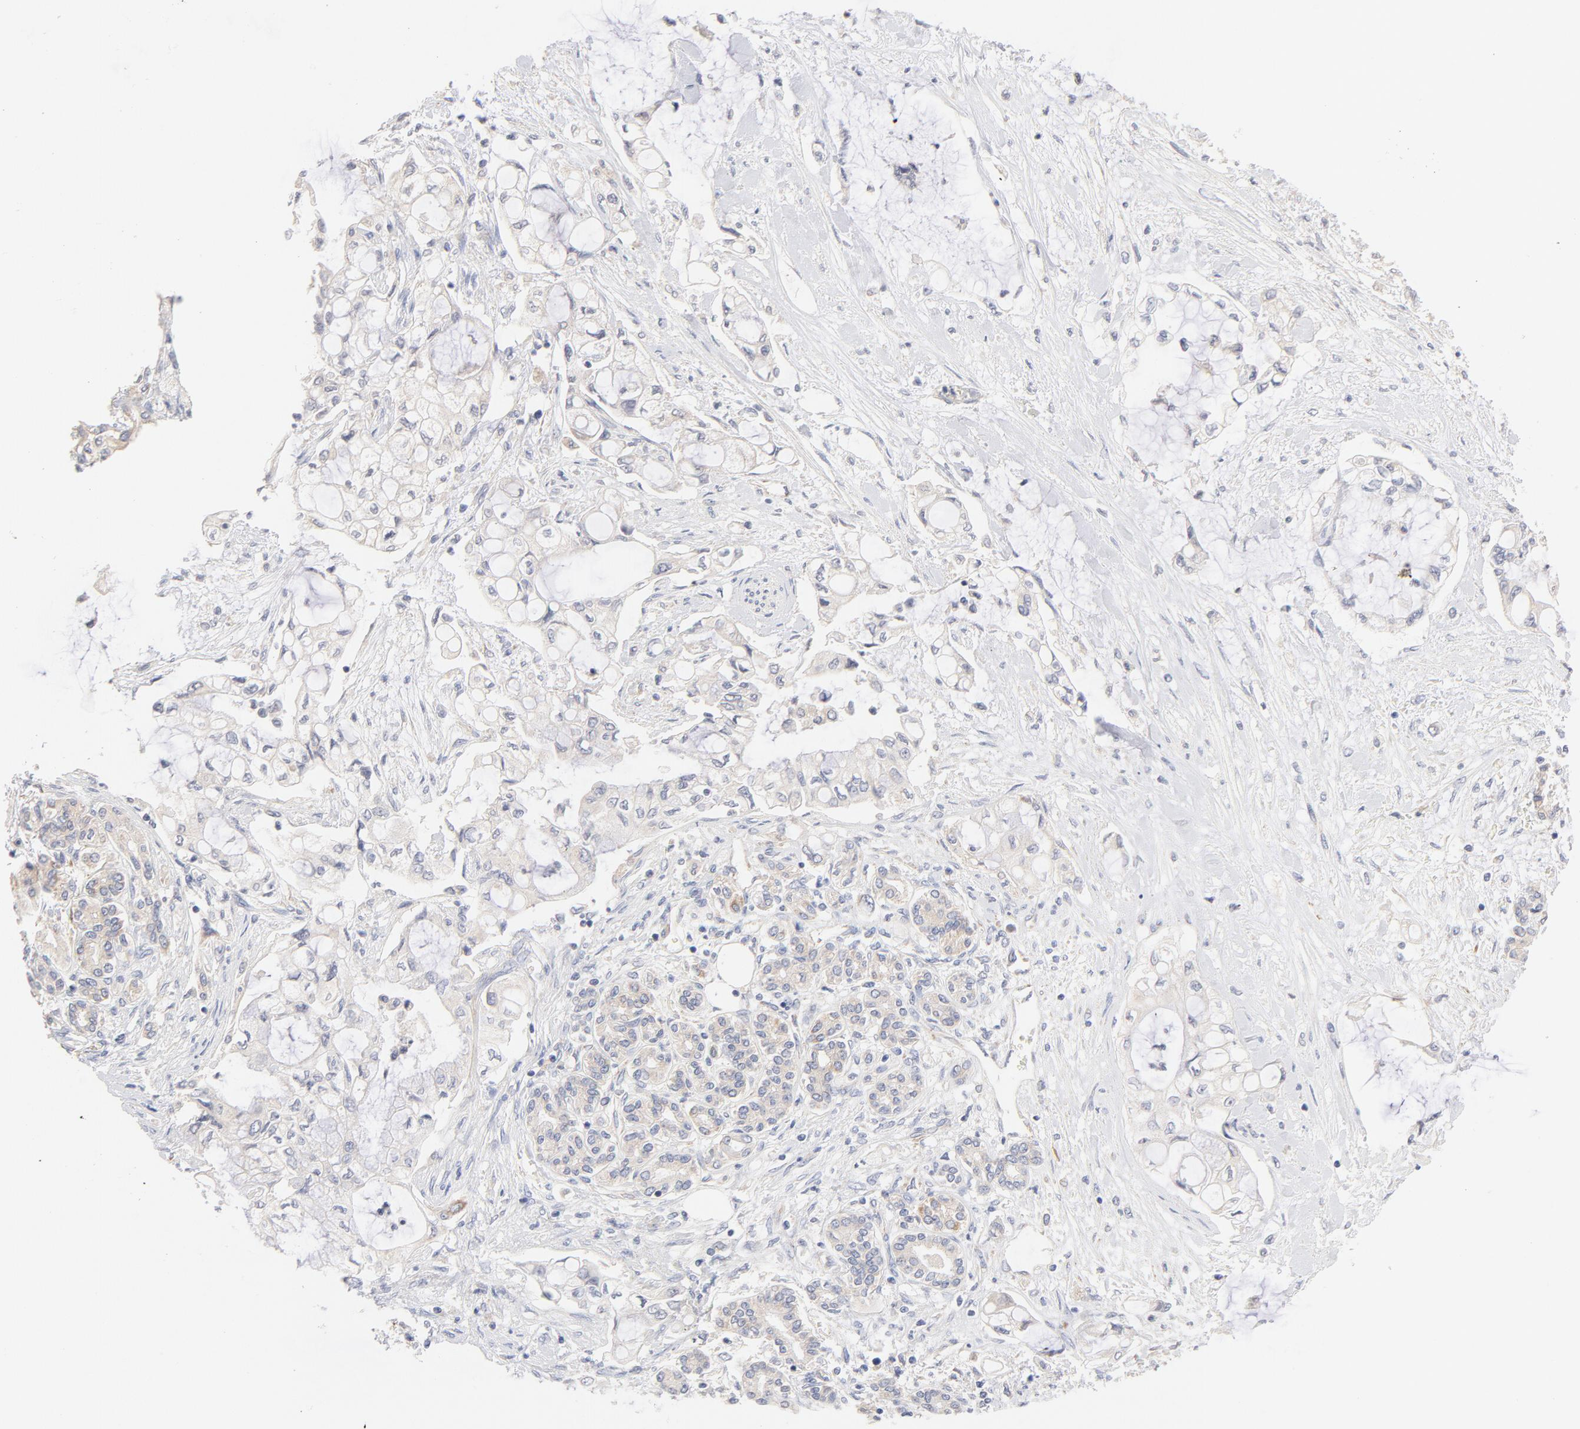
{"staining": {"intensity": "negative", "quantity": "none", "location": "none"}, "tissue": "pancreatic cancer", "cell_type": "Tumor cells", "image_type": "cancer", "snomed": [{"axis": "morphology", "description": "Adenocarcinoma, NOS"}, {"axis": "topography", "description": "Pancreas"}], "caption": "Immunohistochemistry photomicrograph of pancreatic adenocarcinoma stained for a protein (brown), which demonstrates no expression in tumor cells.", "gene": "MTERF2", "patient": {"sex": "female", "age": 70}}